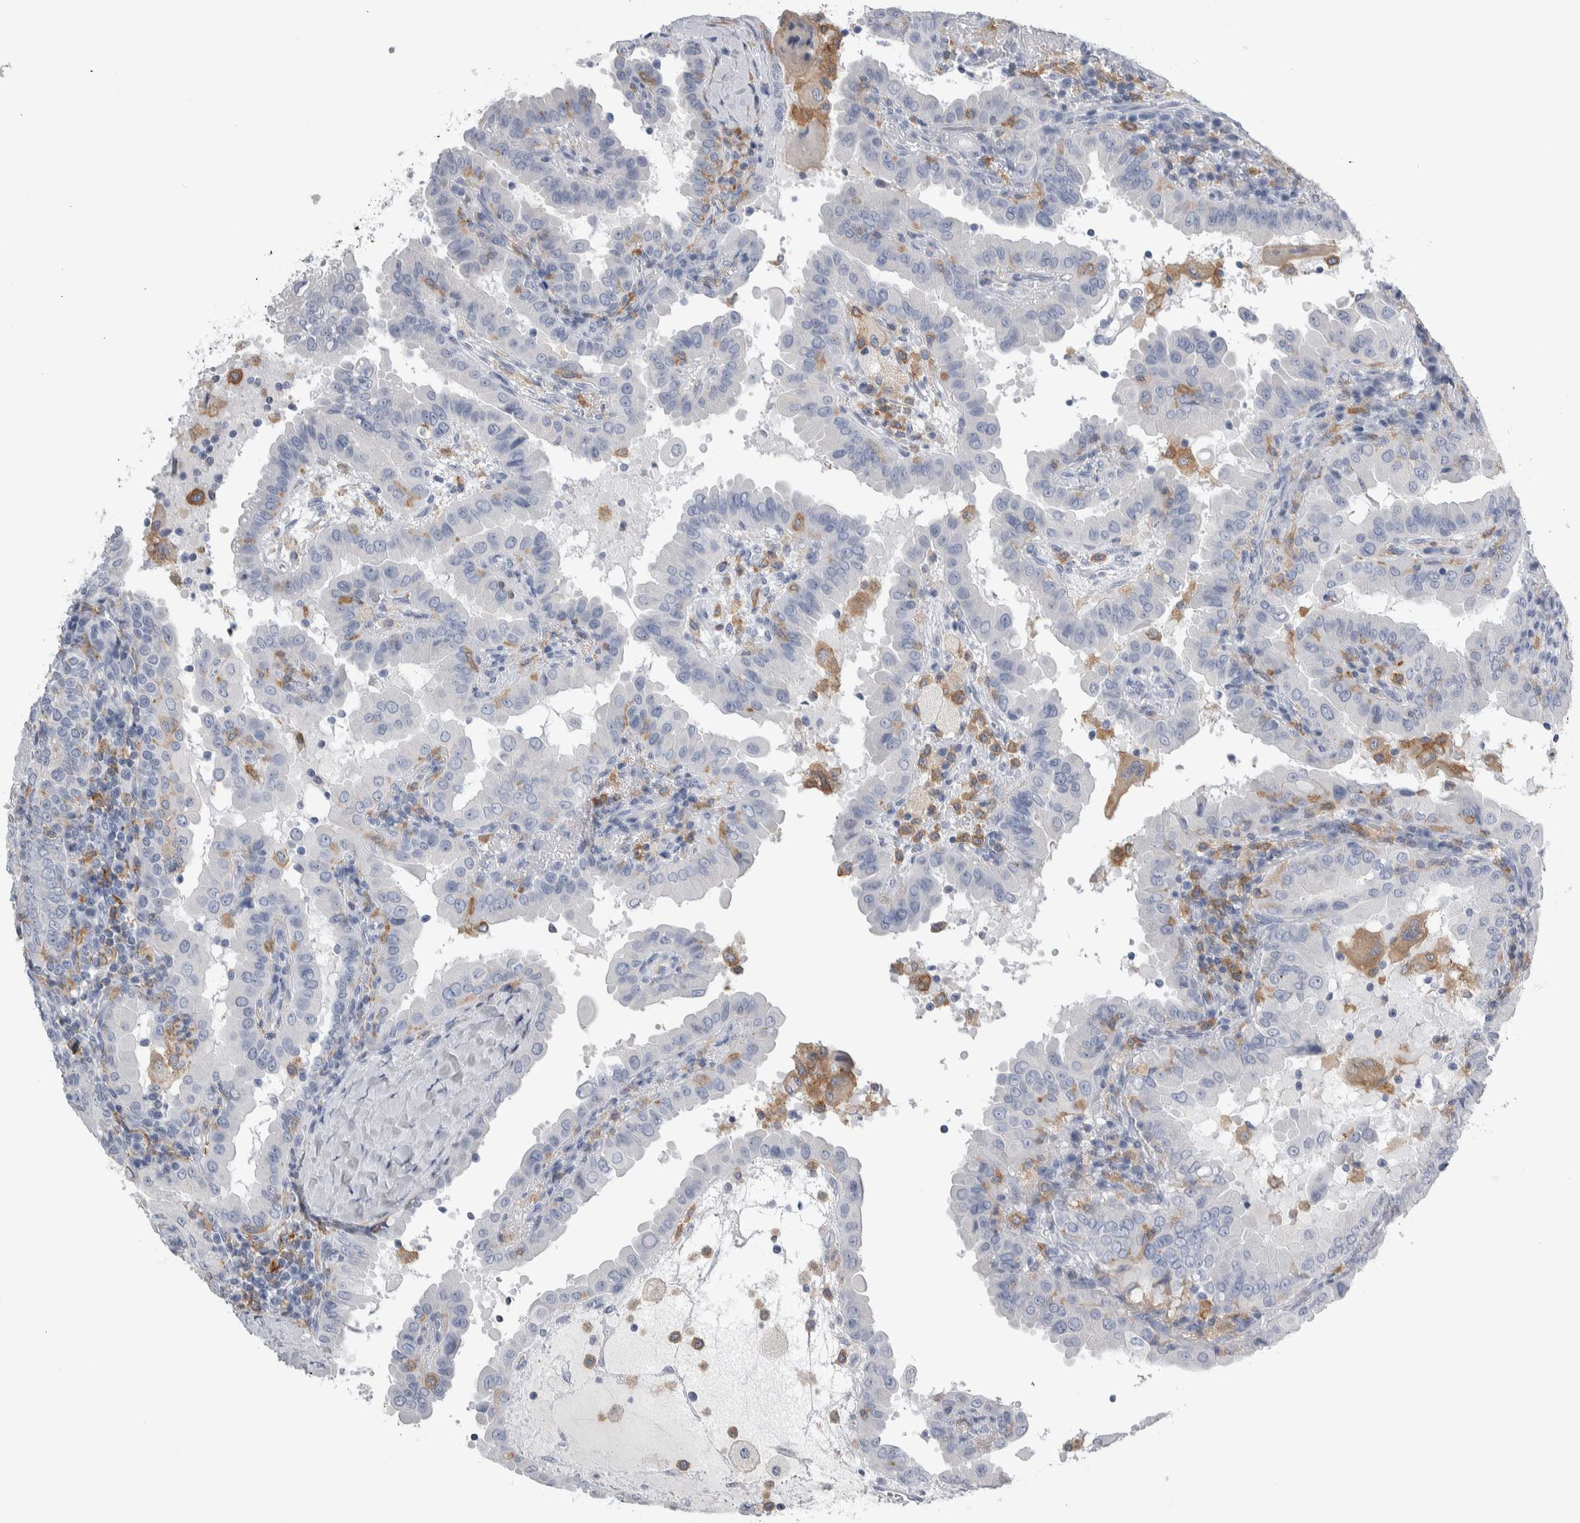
{"staining": {"intensity": "negative", "quantity": "none", "location": "none"}, "tissue": "thyroid cancer", "cell_type": "Tumor cells", "image_type": "cancer", "snomed": [{"axis": "morphology", "description": "Papillary adenocarcinoma, NOS"}, {"axis": "topography", "description": "Thyroid gland"}], "caption": "Immunohistochemistry photomicrograph of neoplastic tissue: human thyroid cancer stained with DAB displays no significant protein positivity in tumor cells. (DAB (3,3'-diaminobenzidine) immunohistochemistry with hematoxylin counter stain).", "gene": "SKAP2", "patient": {"sex": "male", "age": 33}}